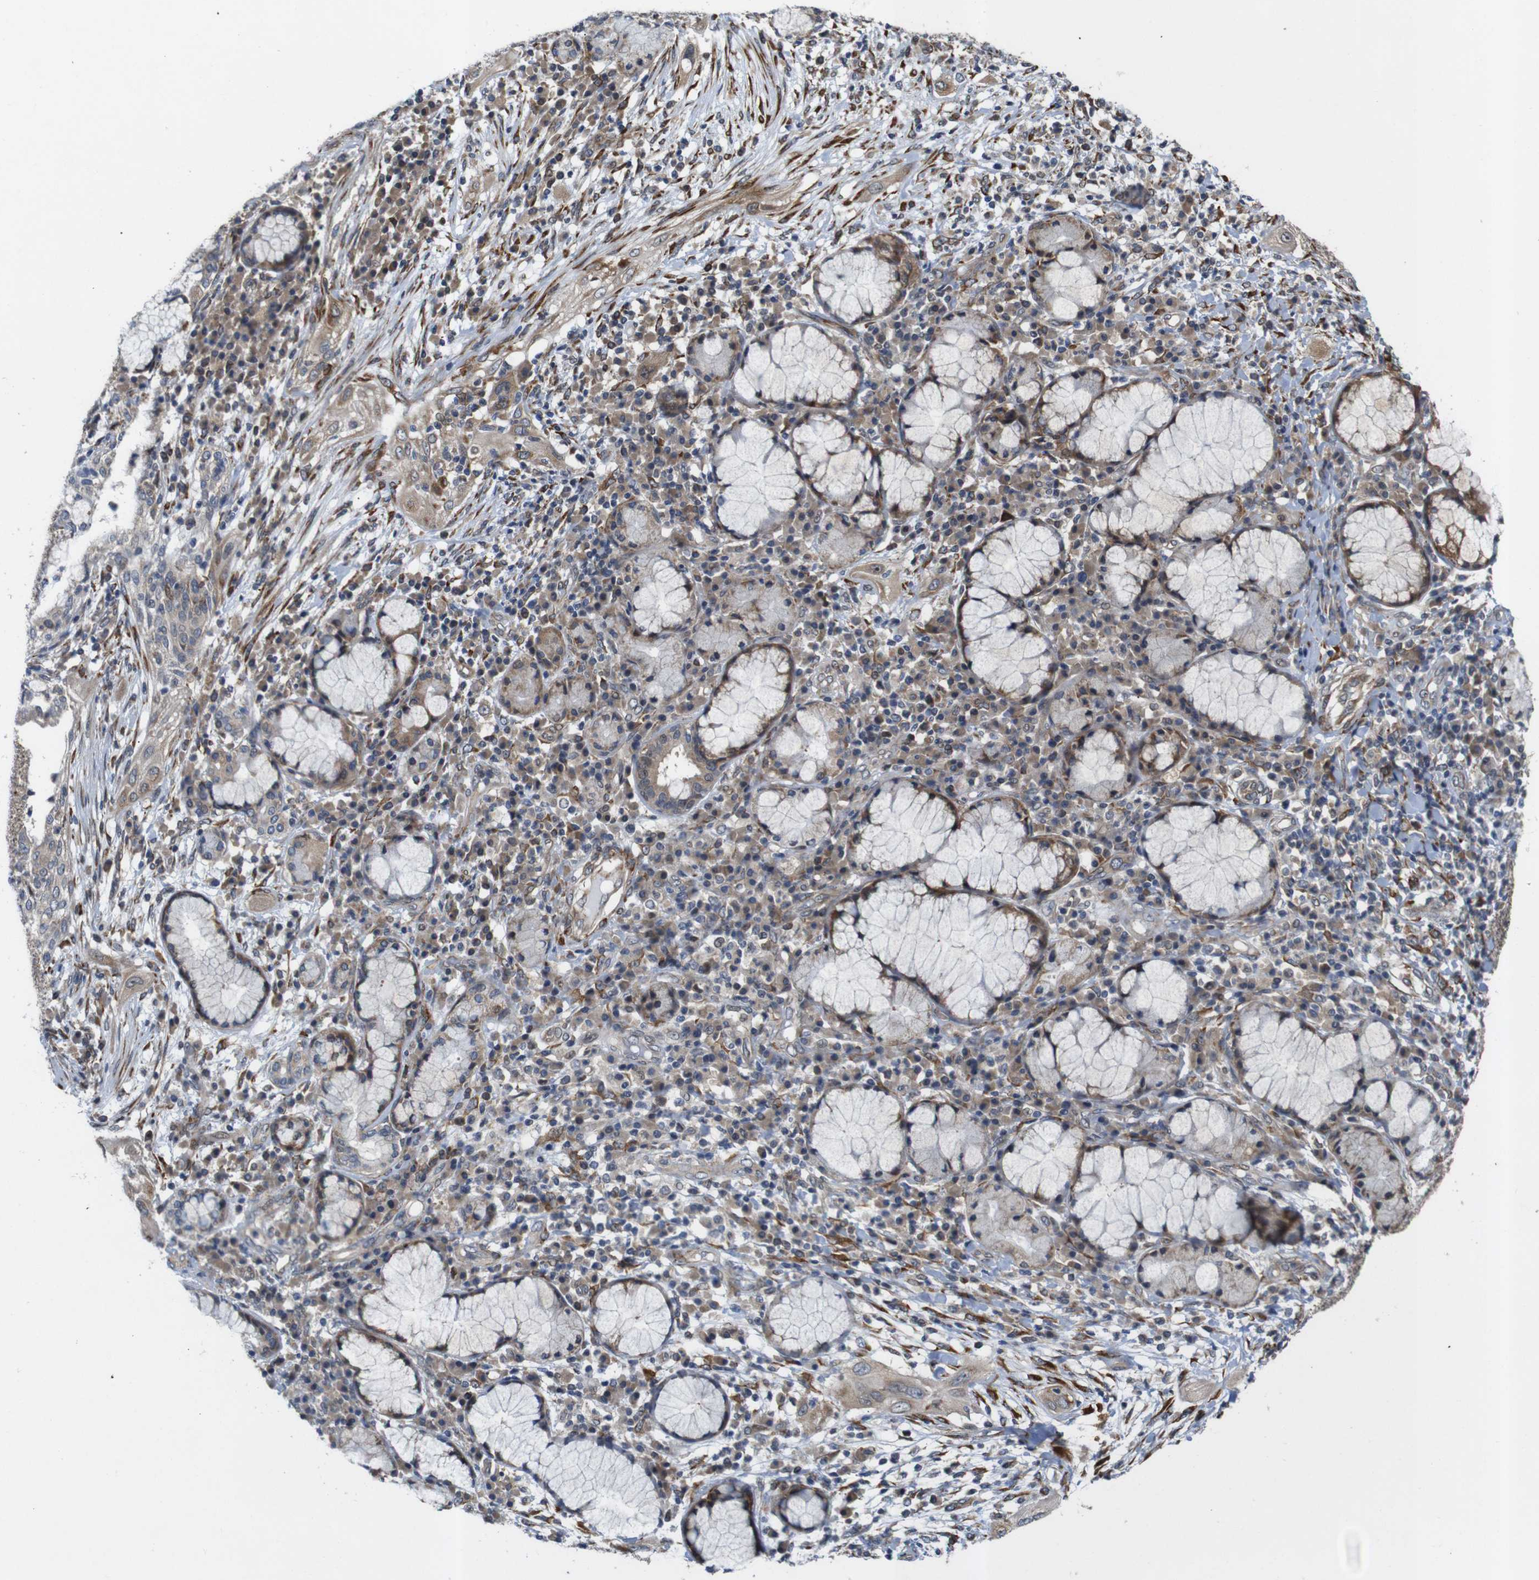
{"staining": {"intensity": "moderate", "quantity": ">75%", "location": "cytoplasmic/membranous"}, "tissue": "lung cancer", "cell_type": "Tumor cells", "image_type": "cancer", "snomed": [{"axis": "morphology", "description": "Squamous cell carcinoma, NOS"}, {"axis": "topography", "description": "Lung"}], "caption": "A histopathology image showing moderate cytoplasmic/membranous positivity in approximately >75% of tumor cells in lung cancer, as visualized by brown immunohistochemical staining.", "gene": "P3H2", "patient": {"sex": "female", "age": 47}}